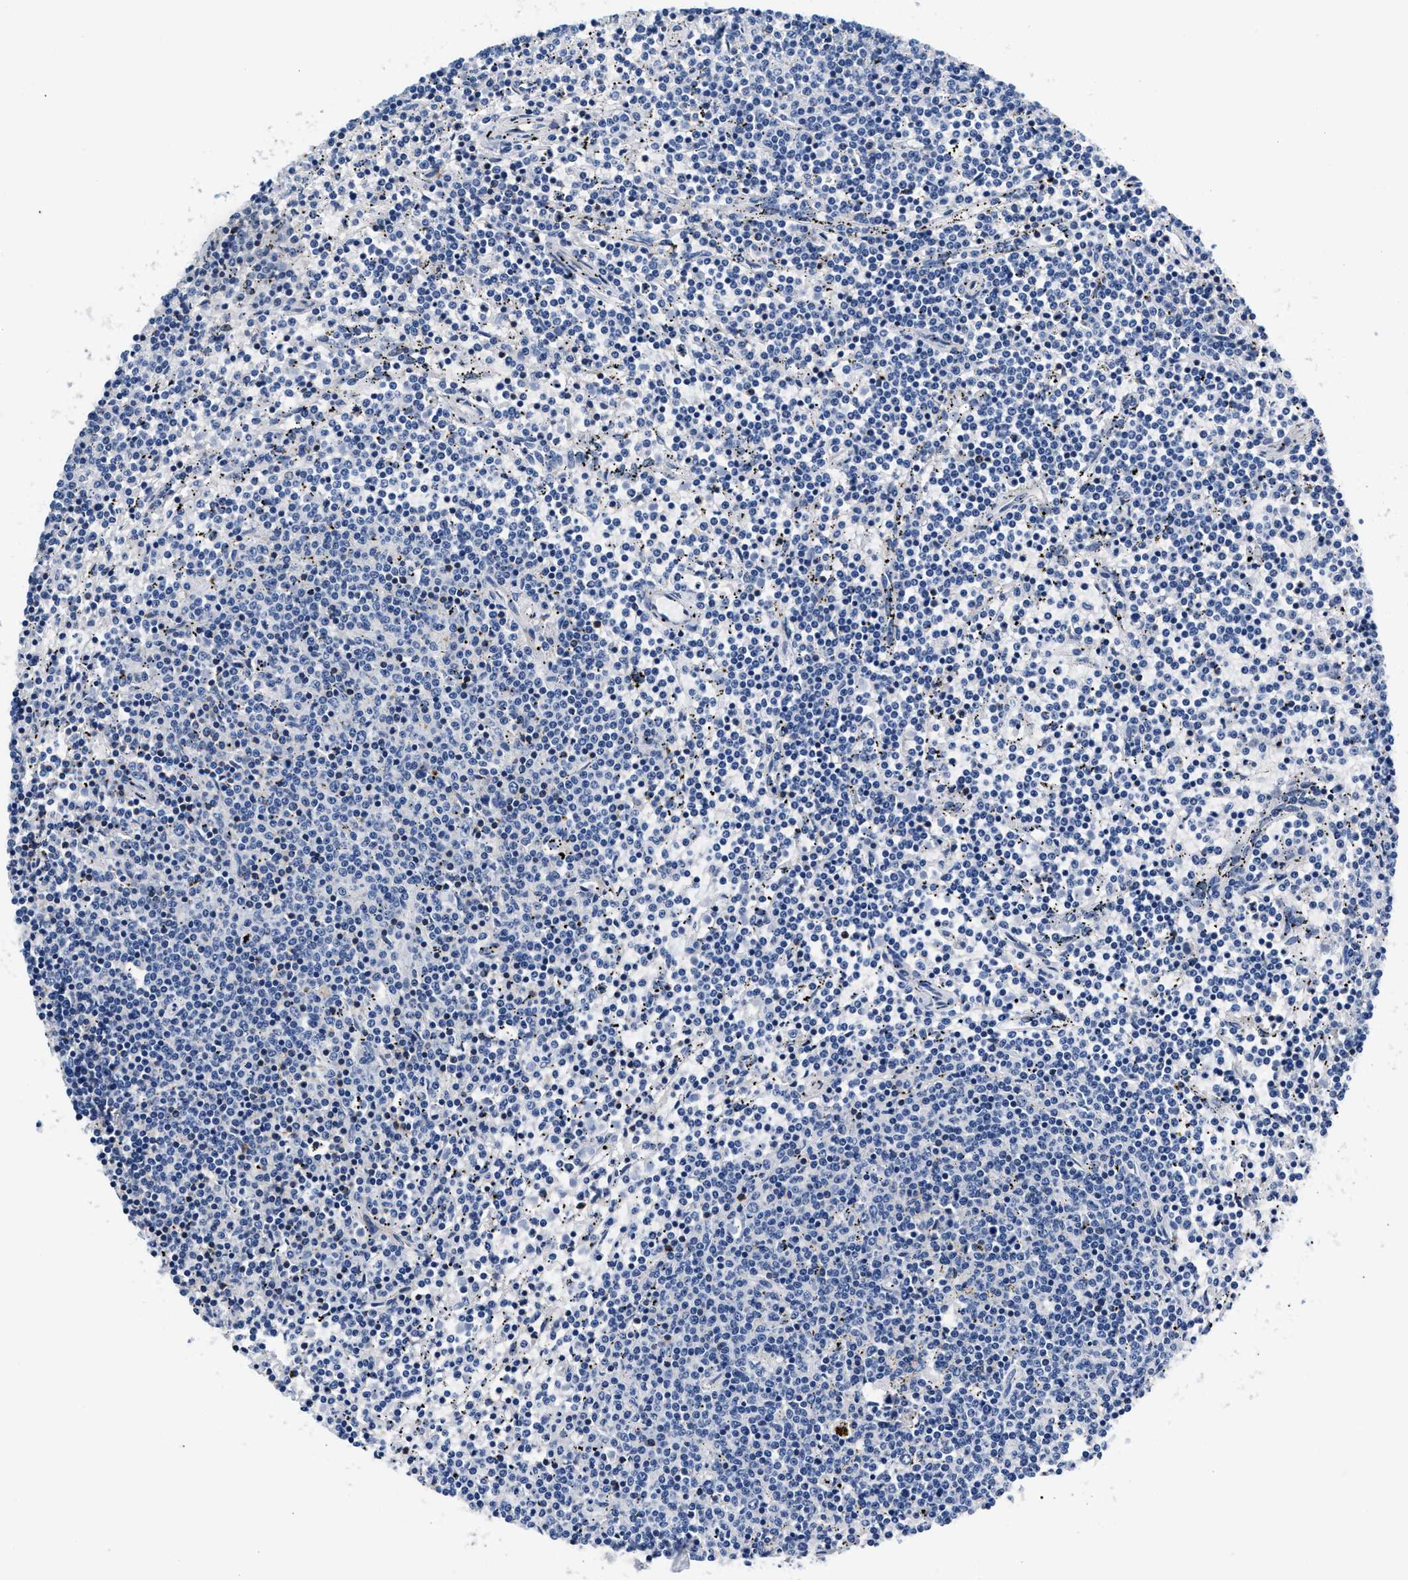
{"staining": {"intensity": "negative", "quantity": "none", "location": "none"}, "tissue": "lymphoma", "cell_type": "Tumor cells", "image_type": "cancer", "snomed": [{"axis": "morphology", "description": "Malignant lymphoma, non-Hodgkin's type, Low grade"}, {"axis": "topography", "description": "Spleen"}], "caption": "High power microscopy micrograph of an IHC micrograph of low-grade malignant lymphoma, non-Hodgkin's type, revealing no significant expression in tumor cells.", "gene": "P2RY4", "patient": {"sex": "female", "age": 50}}